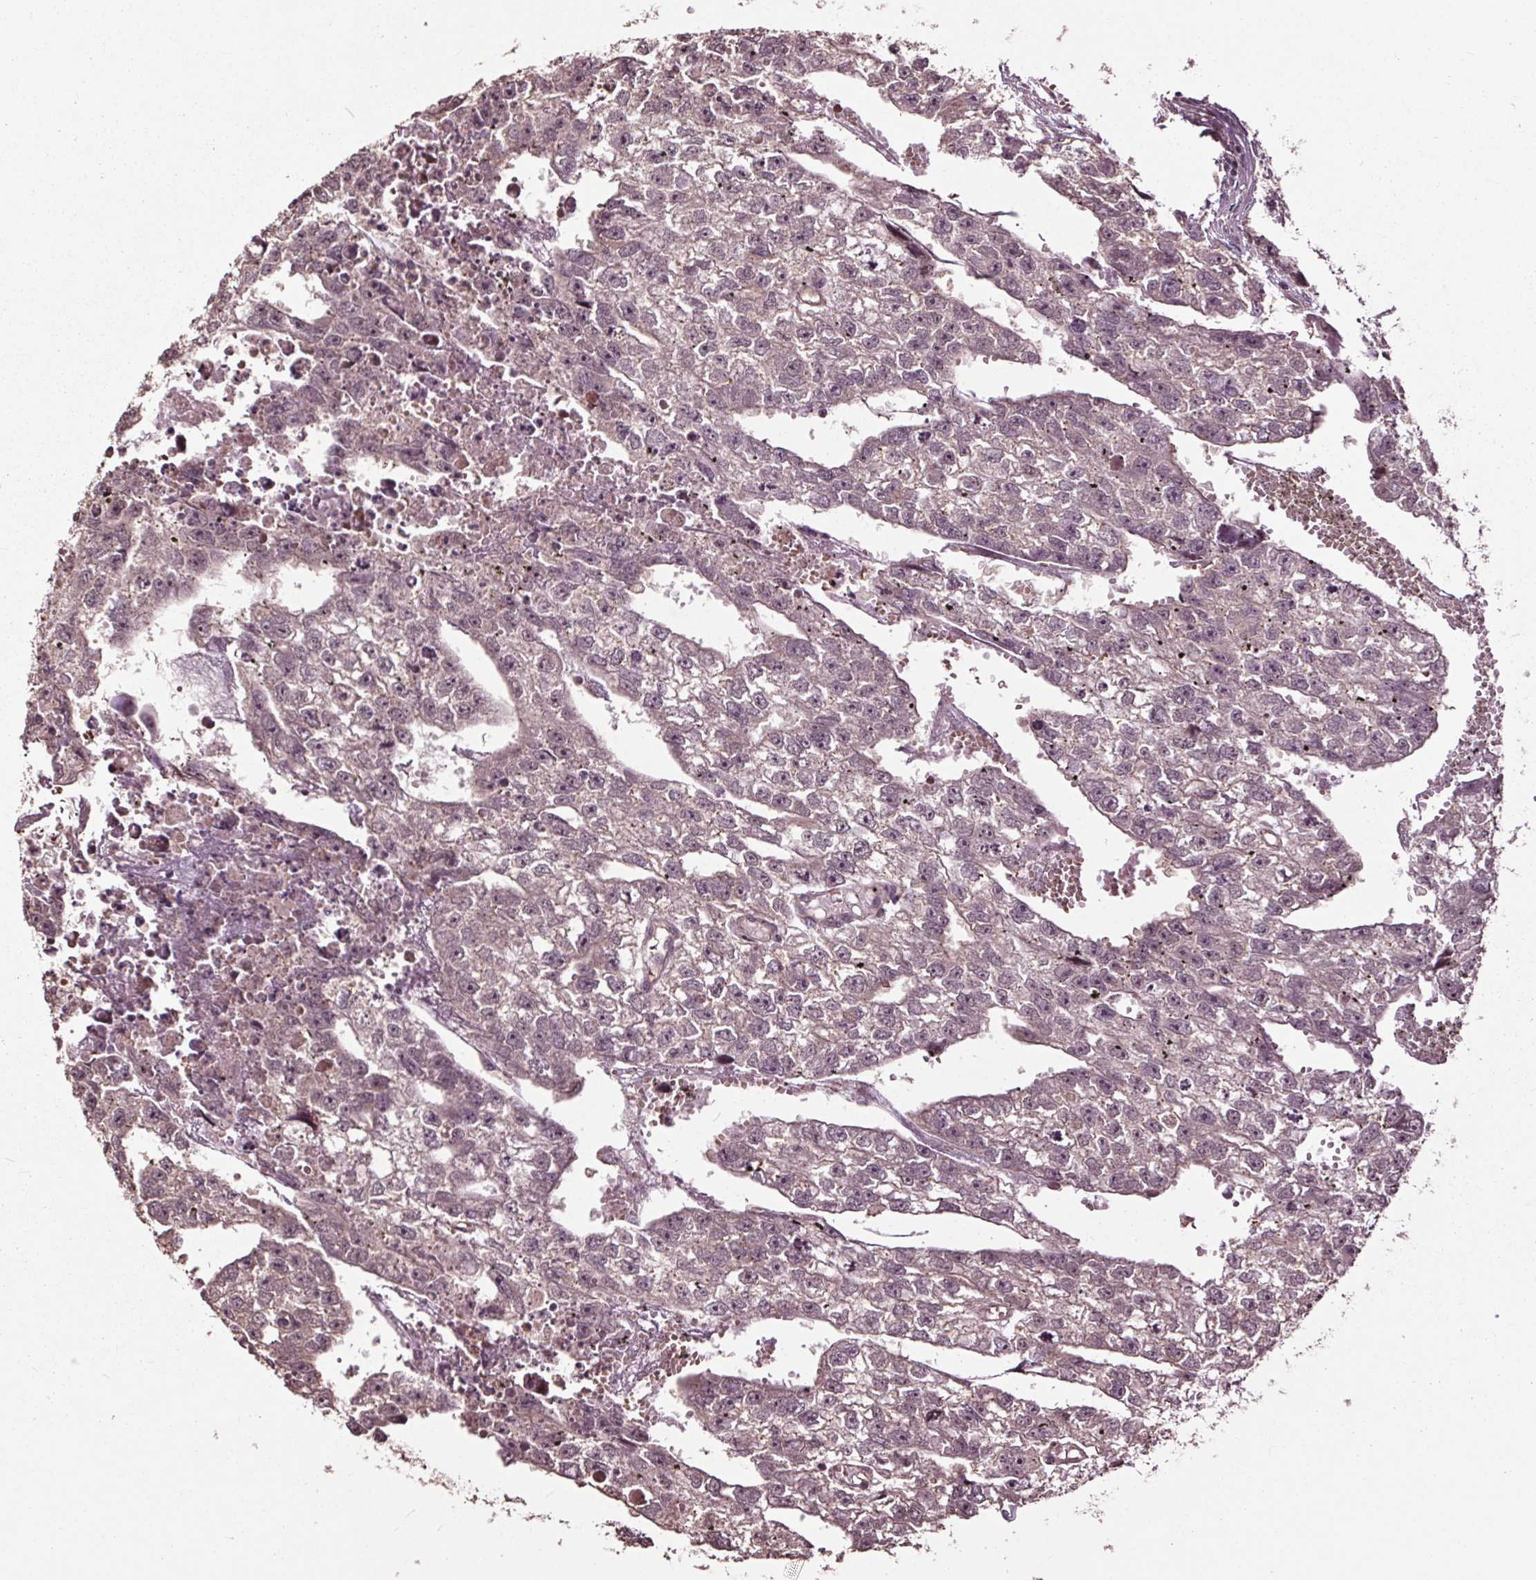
{"staining": {"intensity": "weak", "quantity": ">75%", "location": "cytoplasmic/membranous"}, "tissue": "testis cancer", "cell_type": "Tumor cells", "image_type": "cancer", "snomed": [{"axis": "morphology", "description": "Carcinoma, Embryonal, NOS"}, {"axis": "morphology", "description": "Teratoma, malignant, NOS"}, {"axis": "topography", "description": "Testis"}], "caption": "Weak cytoplasmic/membranous protein positivity is identified in approximately >75% of tumor cells in embryonal carcinoma (testis).", "gene": "CEP95", "patient": {"sex": "male", "age": 44}}